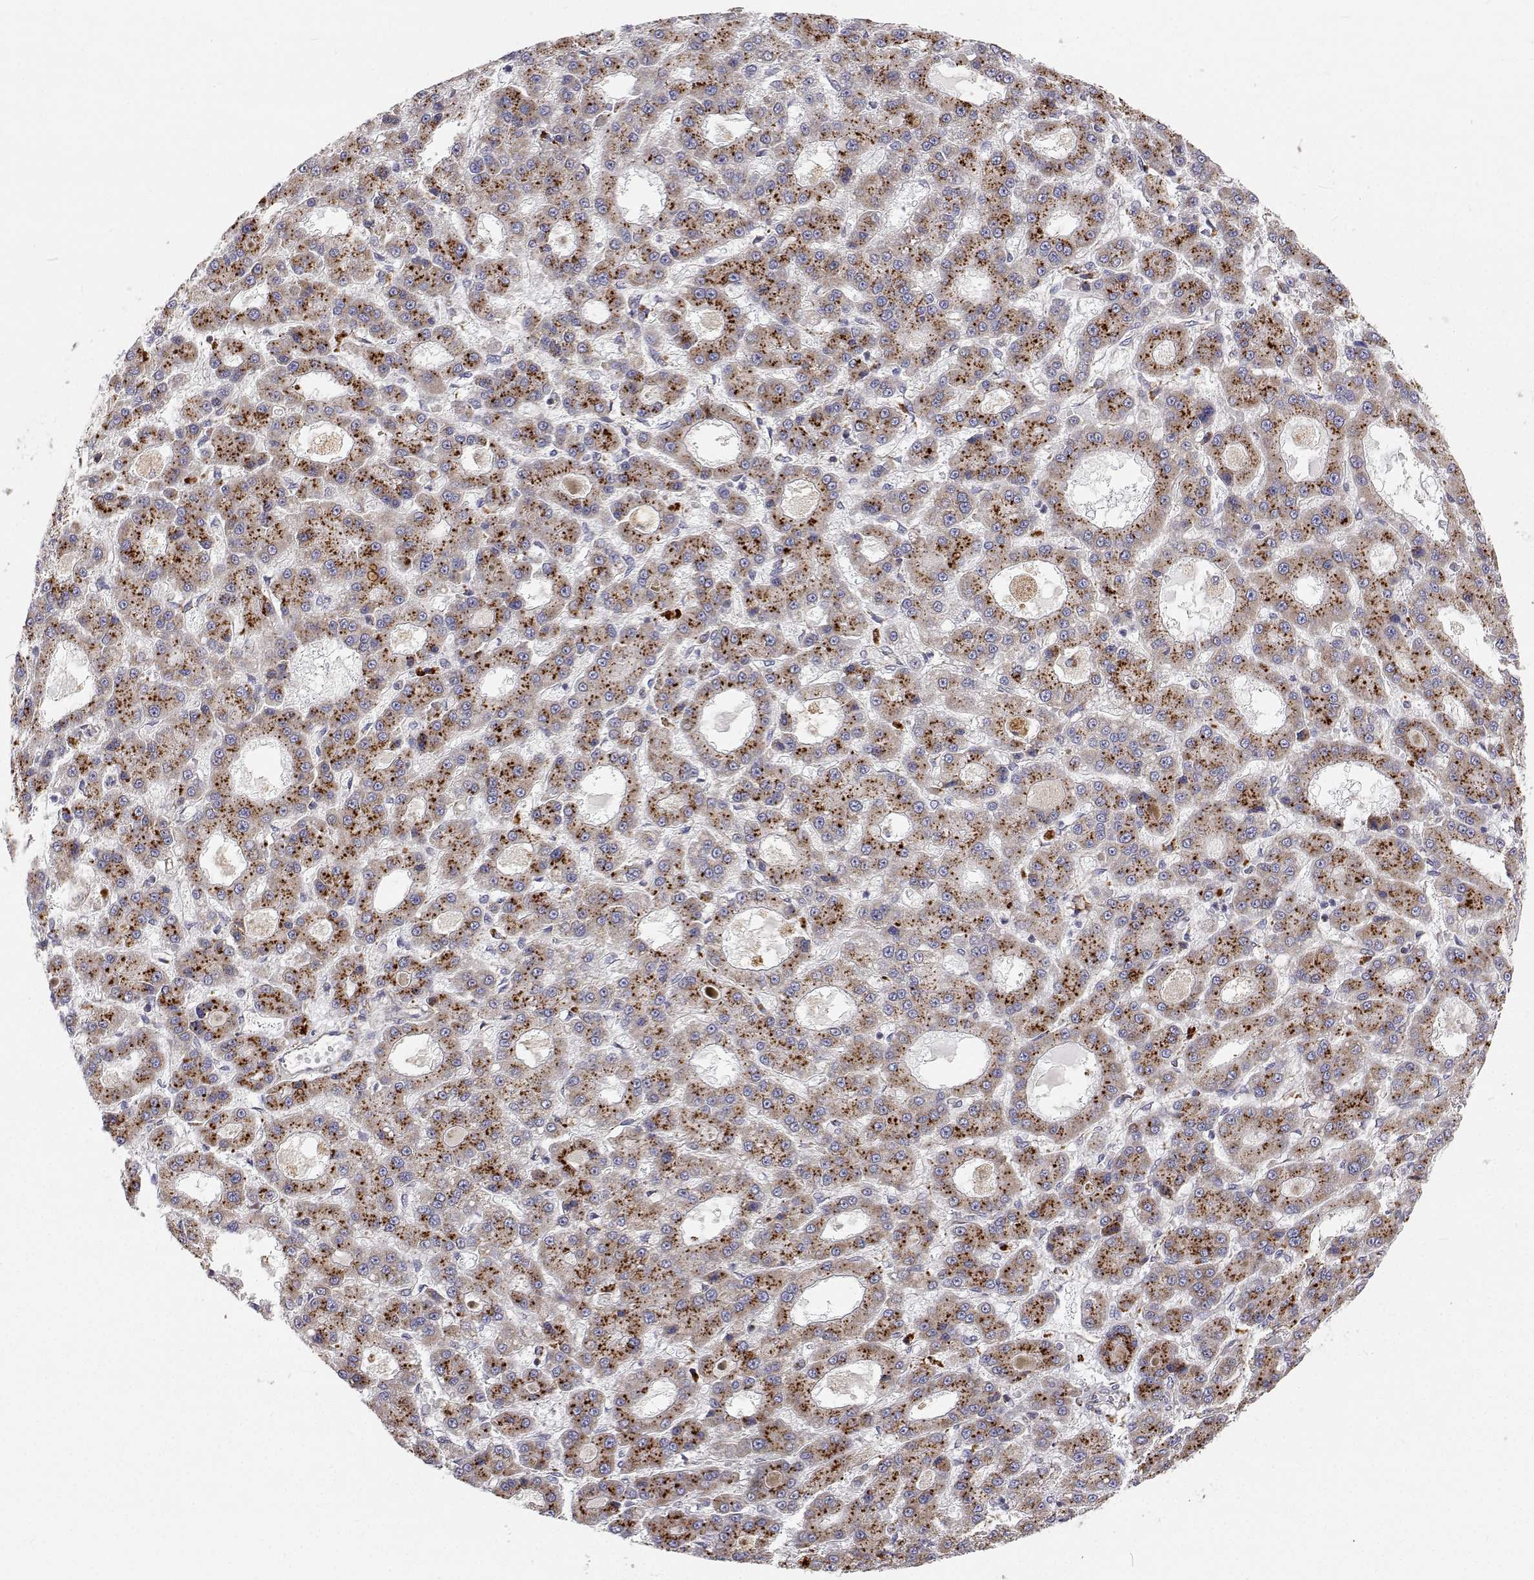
{"staining": {"intensity": "strong", "quantity": ">75%", "location": "cytoplasmic/membranous"}, "tissue": "liver cancer", "cell_type": "Tumor cells", "image_type": "cancer", "snomed": [{"axis": "morphology", "description": "Carcinoma, Hepatocellular, NOS"}, {"axis": "topography", "description": "Liver"}], "caption": "Tumor cells exhibit high levels of strong cytoplasmic/membranous positivity in about >75% of cells in liver cancer.", "gene": "SPICE1", "patient": {"sex": "male", "age": 70}}